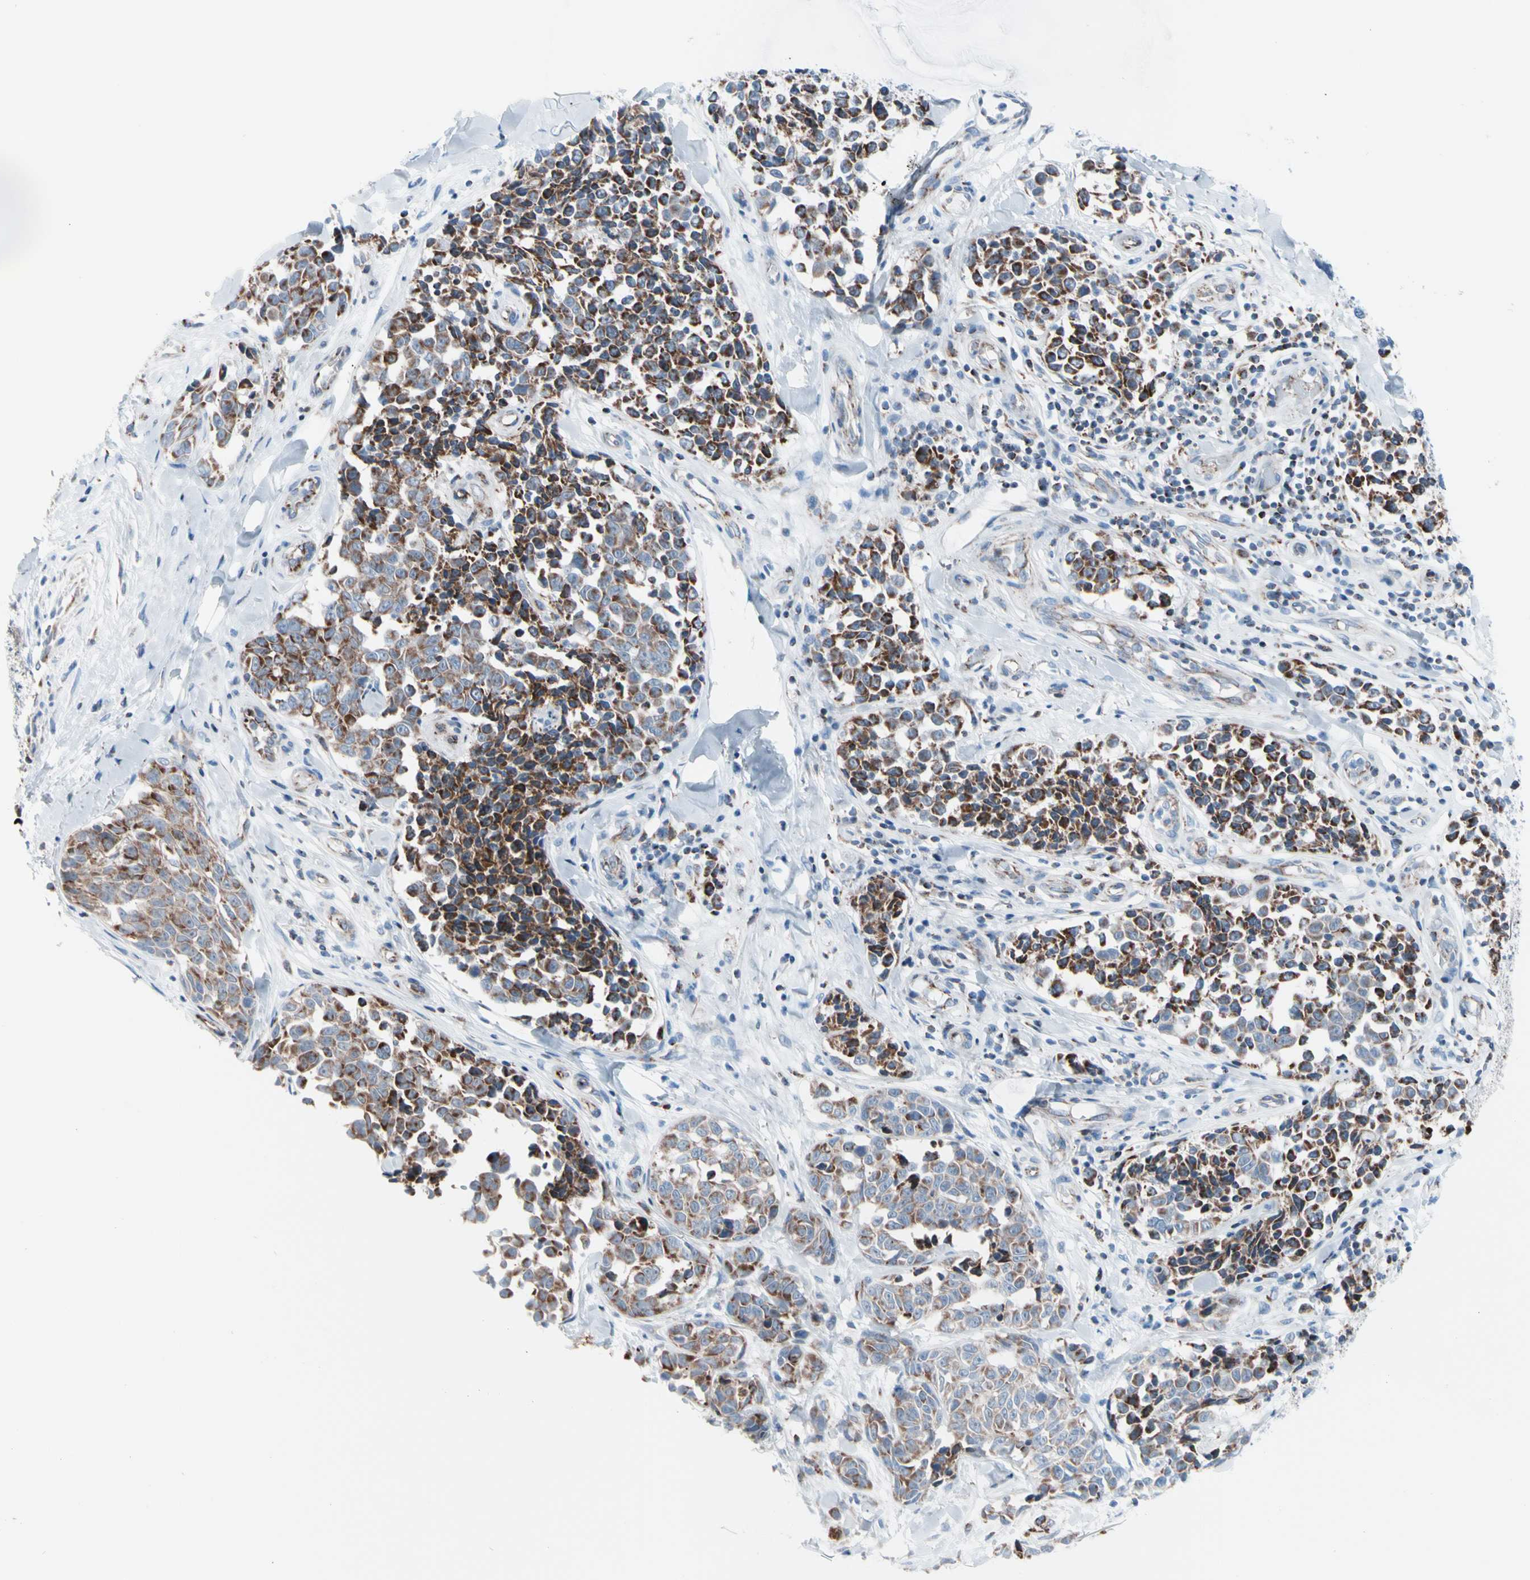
{"staining": {"intensity": "moderate", "quantity": ">75%", "location": "cytoplasmic/membranous"}, "tissue": "melanoma", "cell_type": "Tumor cells", "image_type": "cancer", "snomed": [{"axis": "morphology", "description": "Malignant melanoma, NOS"}, {"axis": "topography", "description": "Skin"}], "caption": "Human melanoma stained with a brown dye exhibits moderate cytoplasmic/membranous positive staining in about >75% of tumor cells.", "gene": "HK1", "patient": {"sex": "female", "age": 64}}